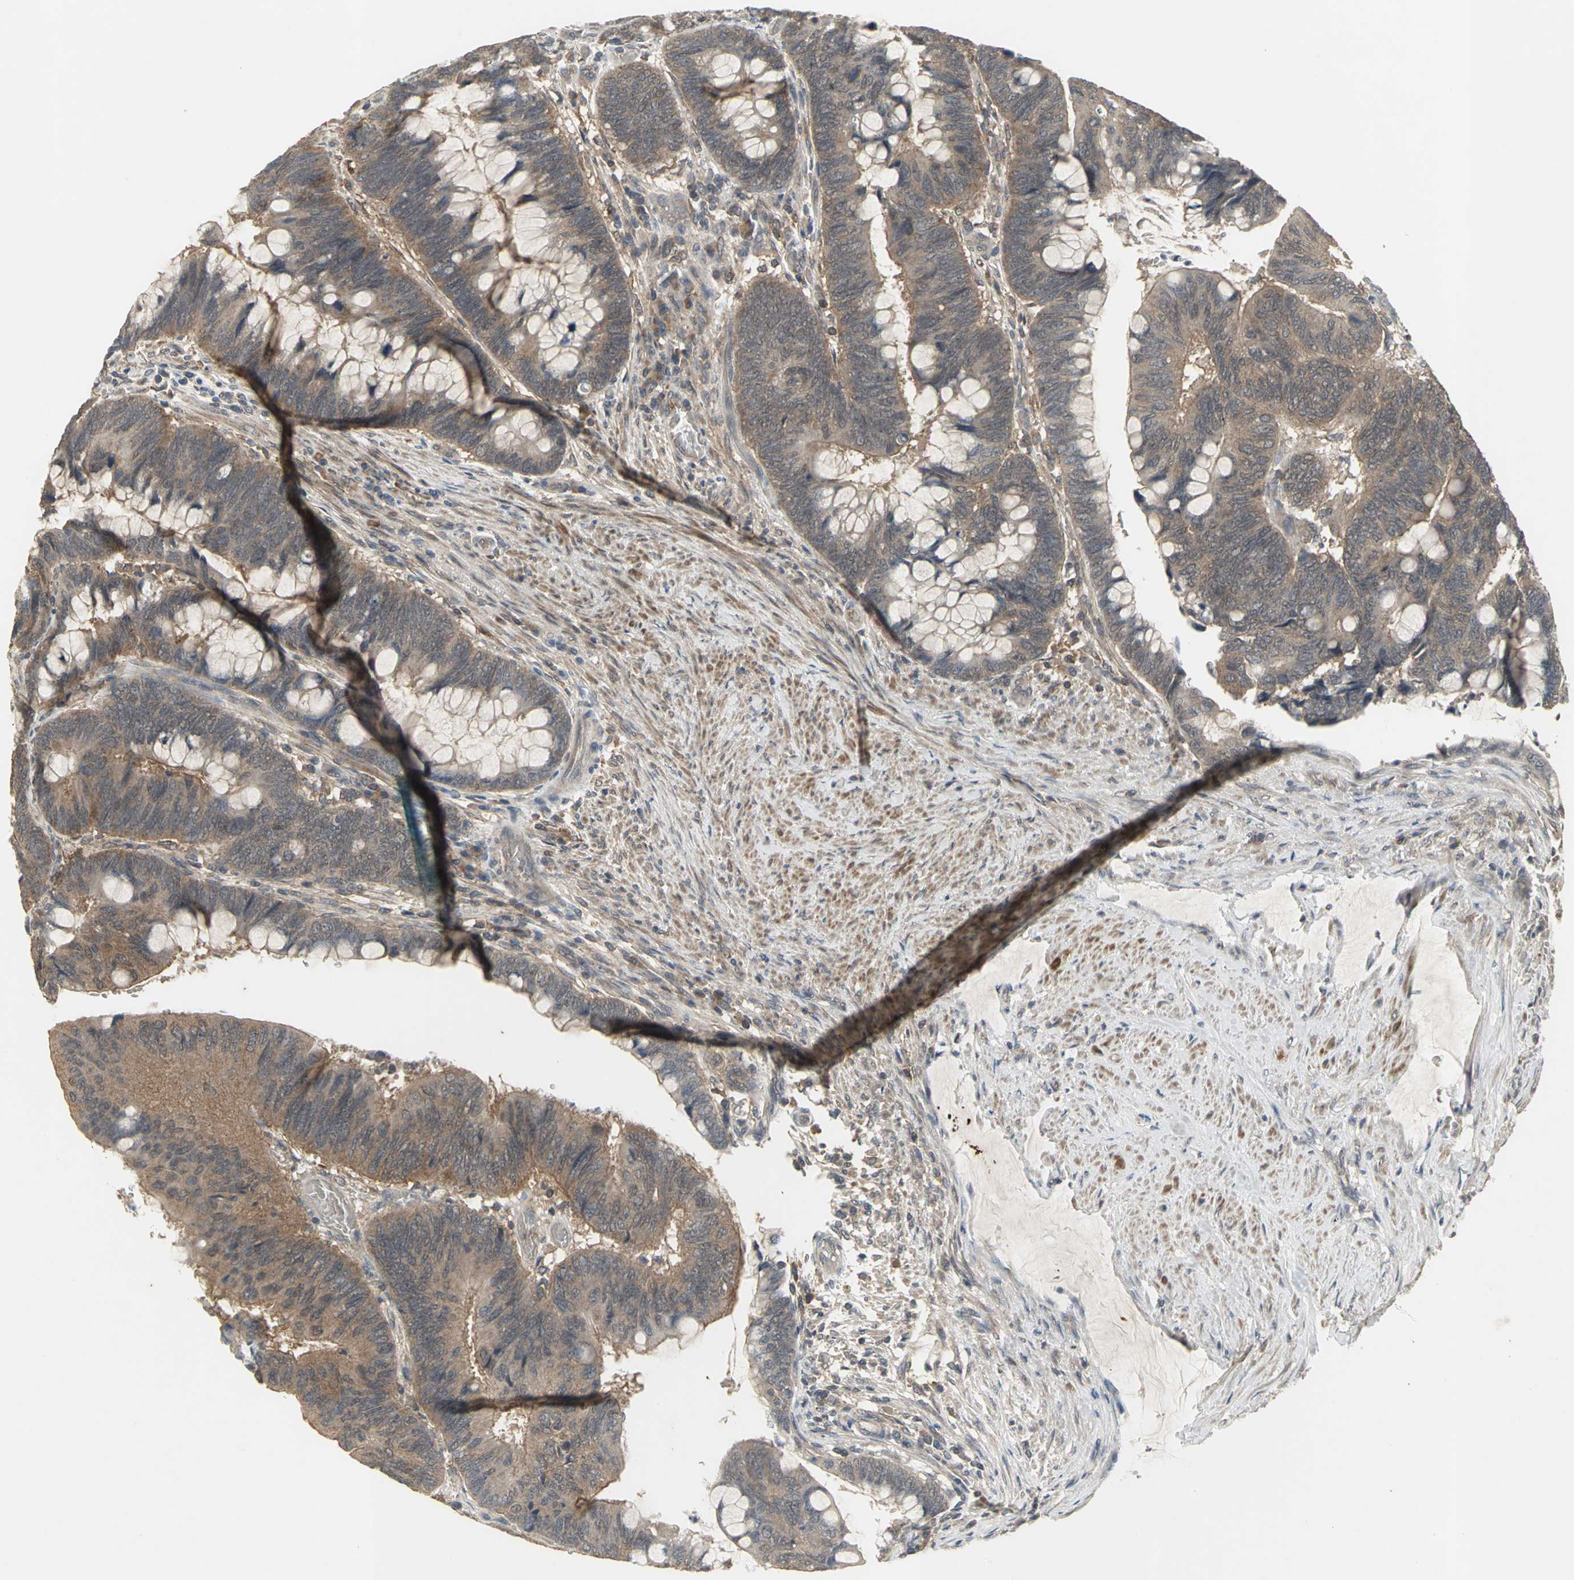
{"staining": {"intensity": "moderate", "quantity": ">75%", "location": "cytoplasmic/membranous"}, "tissue": "colorectal cancer", "cell_type": "Tumor cells", "image_type": "cancer", "snomed": [{"axis": "morphology", "description": "Normal tissue, NOS"}, {"axis": "morphology", "description": "Adenocarcinoma, NOS"}, {"axis": "topography", "description": "Rectum"}], "caption": "Immunohistochemistry image of human colorectal cancer (adenocarcinoma) stained for a protein (brown), which exhibits medium levels of moderate cytoplasmic/membranous staining in approximately >75% of tumor cells.", "gene": "KEAP1", "patient": {"sex": "male", "age": 92}}